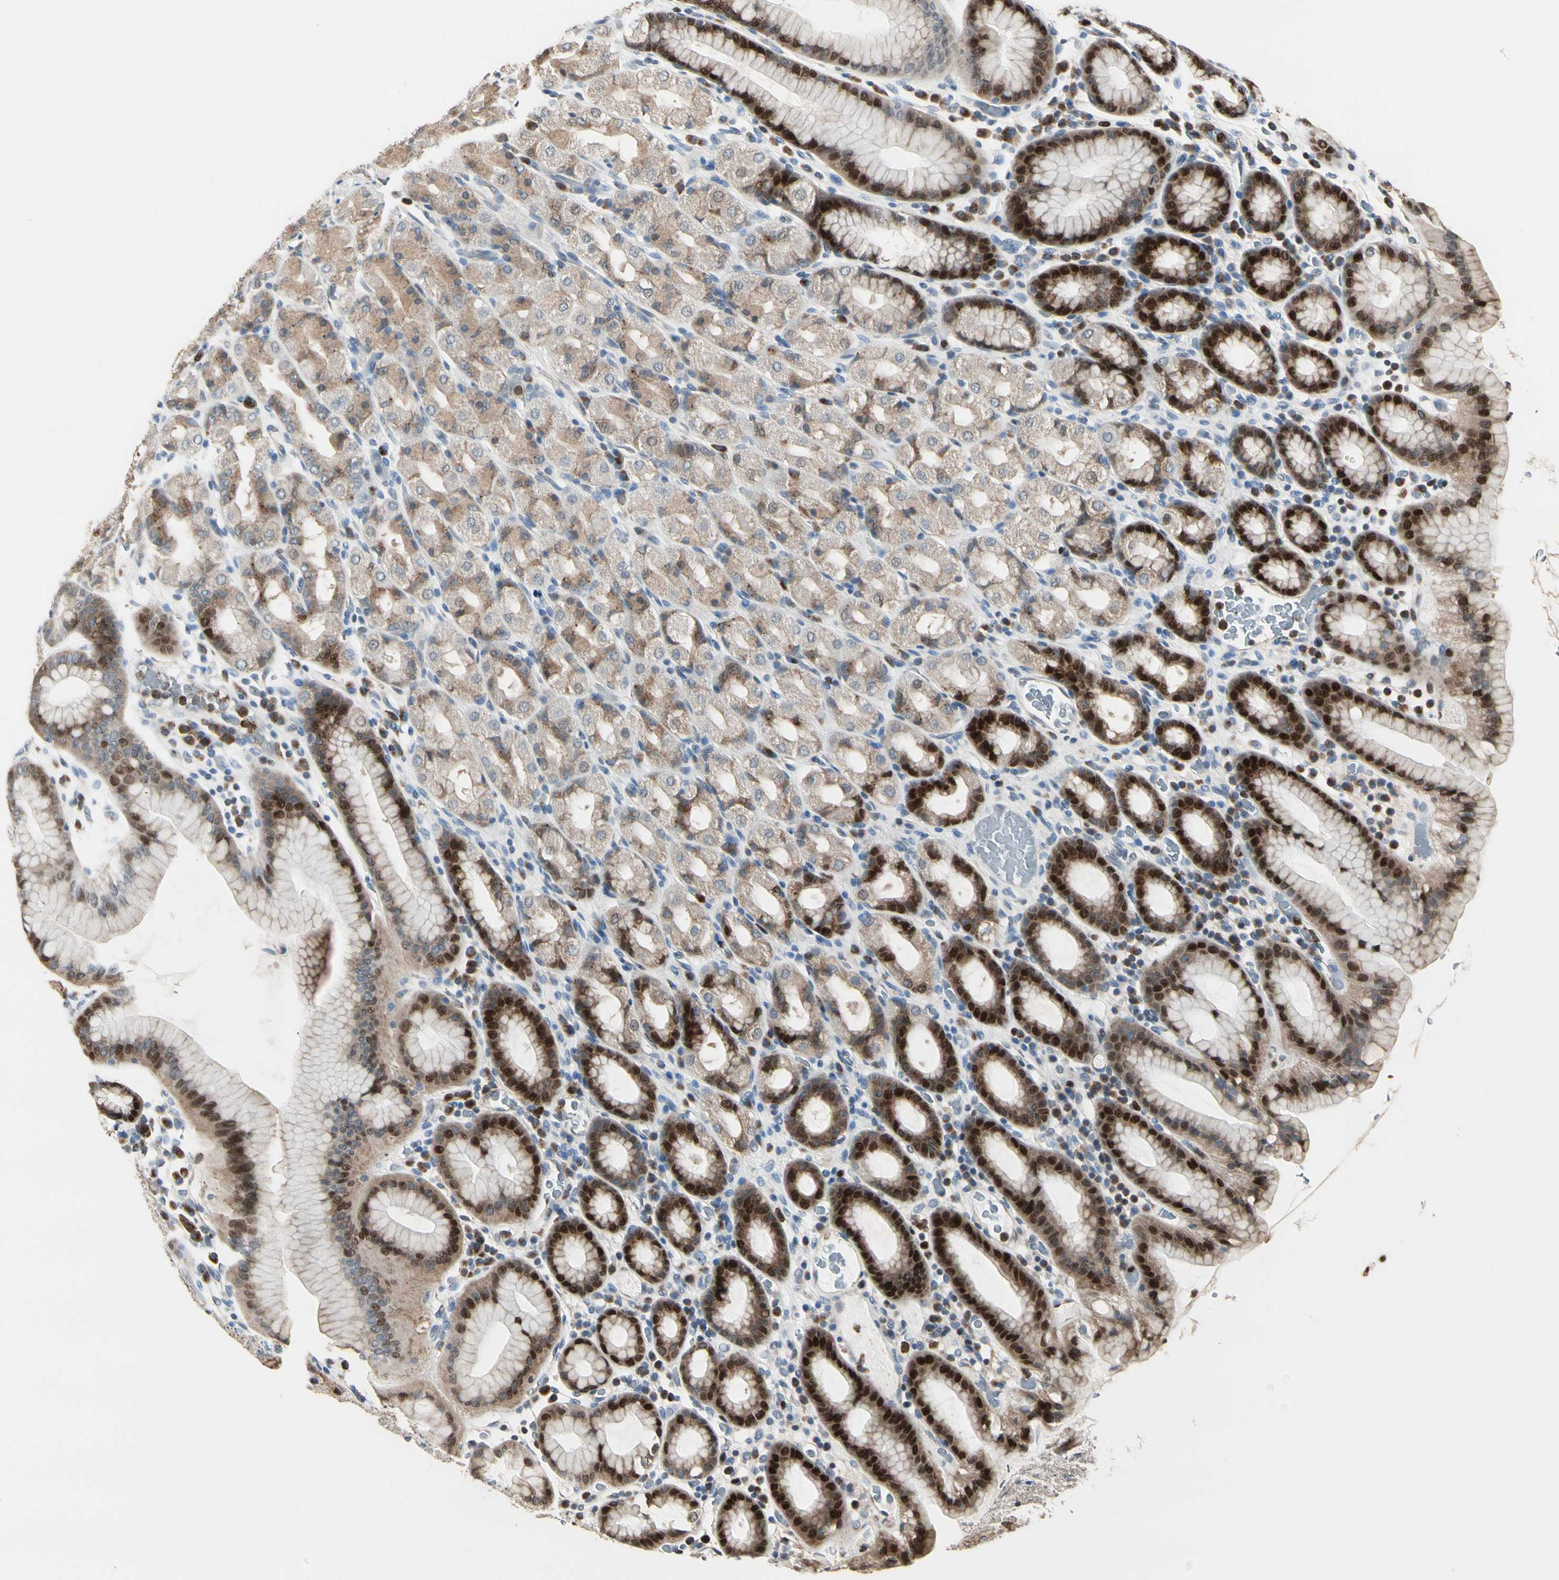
{"staining": {"intensity": "strong", "quantity": "25%-75%", "location": "cytoplasmic/membranous,nuclear"}, "tissue": "stomach", "cell_type": "Glandular cells", "image_type": "normal", "snomed": [{"axis": "morphology", "description": "Normal tissue, NOS"}, {"axis": "topography", "description": "Stomach, upper"}], "caption": "Strong cytoplasmic/membranous,nuclear staining is seen in about 25%-75% of glandular cells in normal stomach. (DAB (3,3'-diaminobenzidine) IHC with brightfield microscopy, high magnification).", "gene": "IP6K2", "patient": {"sex": "male", "age": 68}}